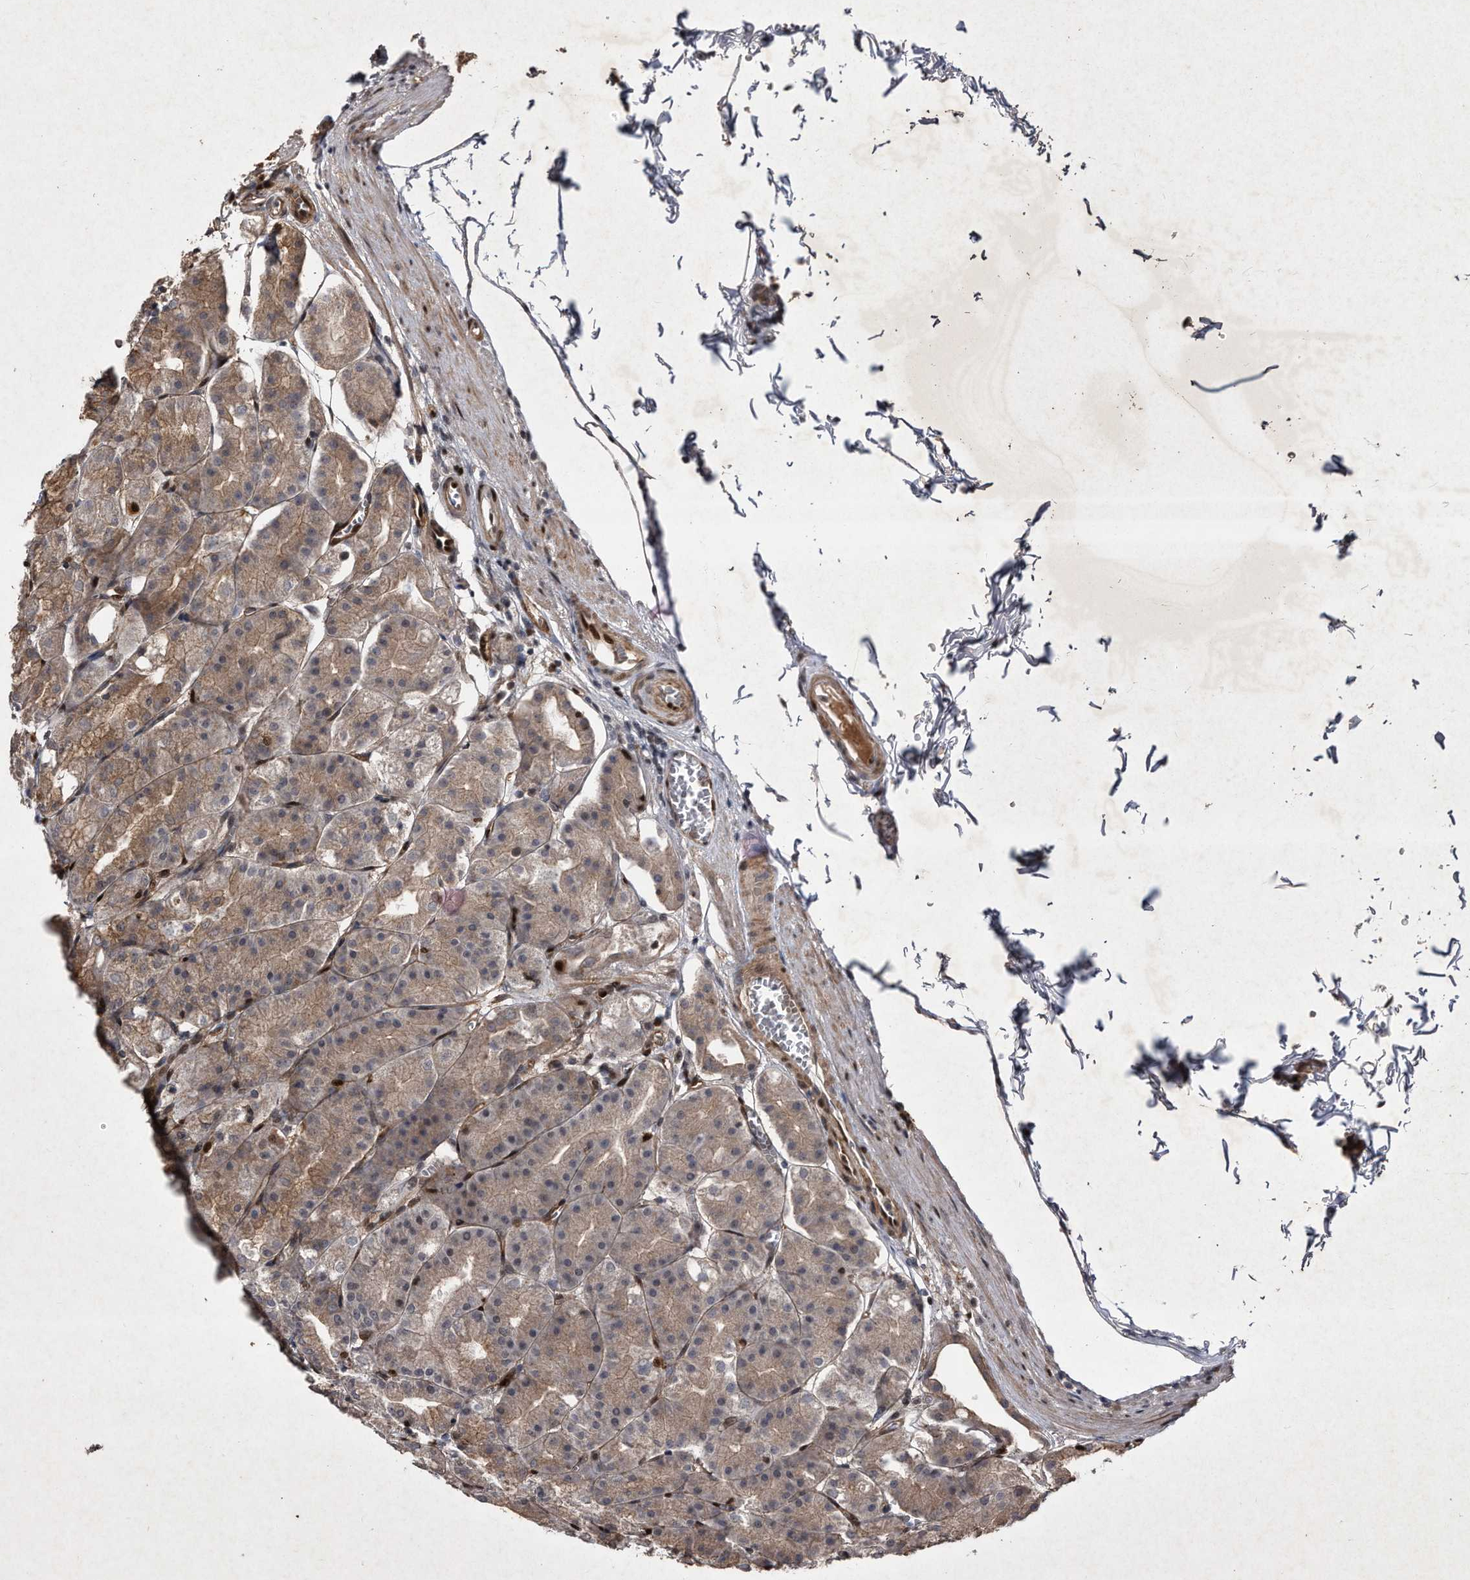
{"staining": {"intensity": "moderate", "quantity": "25%-75%", "location": "cytoplasmic/membranous,nuclear"}, "tissue": "stomach", "cell_type": "Glandular cells", "image_type": "normal", "snomed": [{"axis": "morphology", "description": "Normal tissue, NOS"}, {"axis": "topography", "description": "Stomach, lower"}], "caption": "DAB (3,3'-diaminobenzidine) immunohistochemical staining of benign stomach reveals moderate cytoplasmic/membranous,nuclear protein positivity in about 25%-75% of glandular cells.", "gene": "RAD23B", "patient": {"sex": "male", "age": 71}}